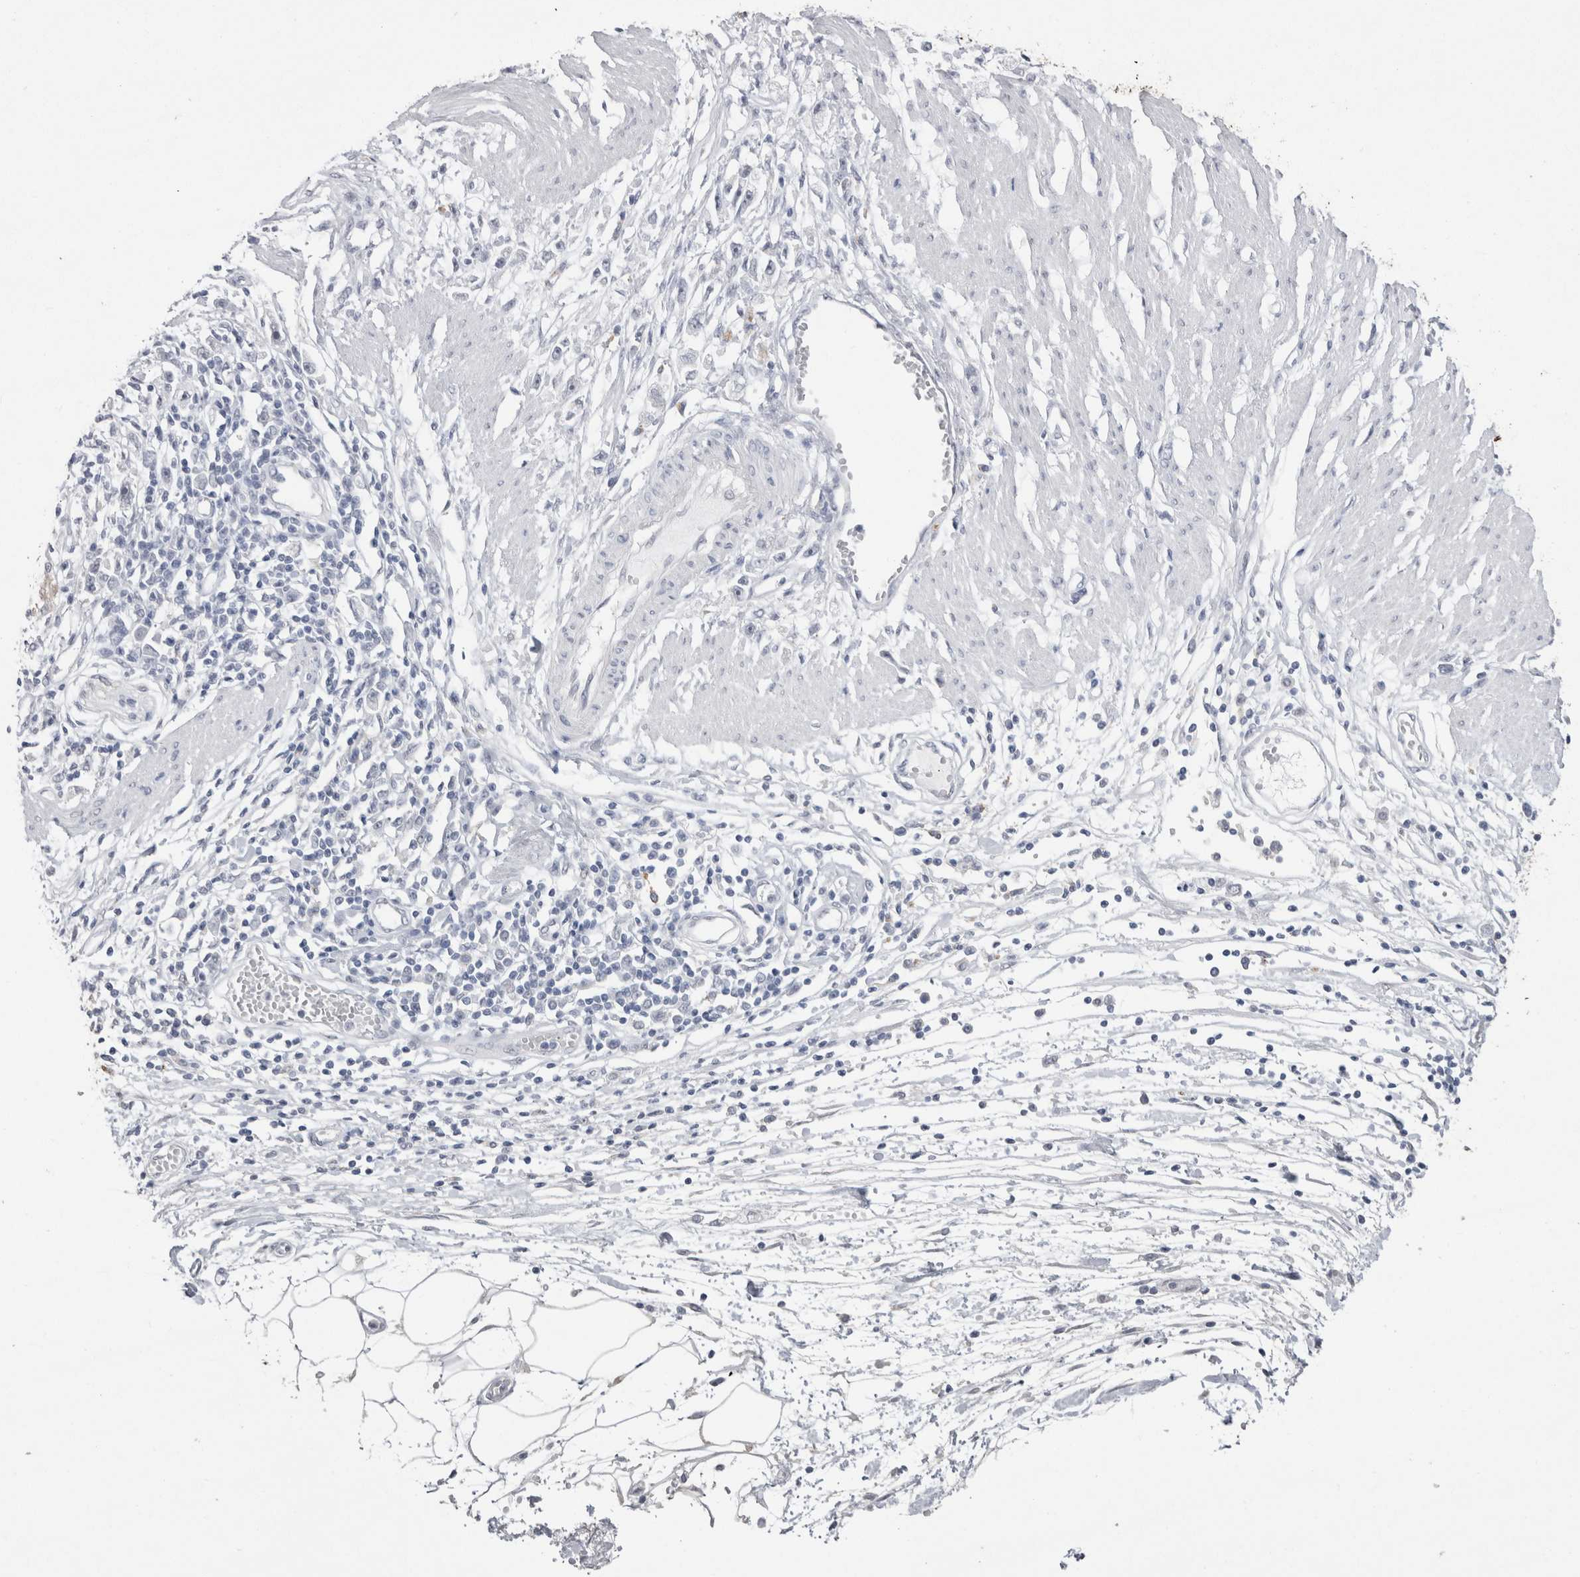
{"staining": {"intensity": "negative", "quantity": "none", "location": "none"}, "tissue": "stomach cancer", "cell_type": "Tumor cells", "image_type": "cancer", "snomed": [{"axis": "morphology", "description": "Adenocarcinoma, NOS"}, {"axis": "topography", "description": "Stomach"}], "caption": "DAB (3,3'-diaminobenzidine) immunohistochemical staining of human adenocarcinoma (stomach) displays no significant expression in tumor cells.", "gene": "CDH17", "patient": {"sex": "female", "age": 59}}